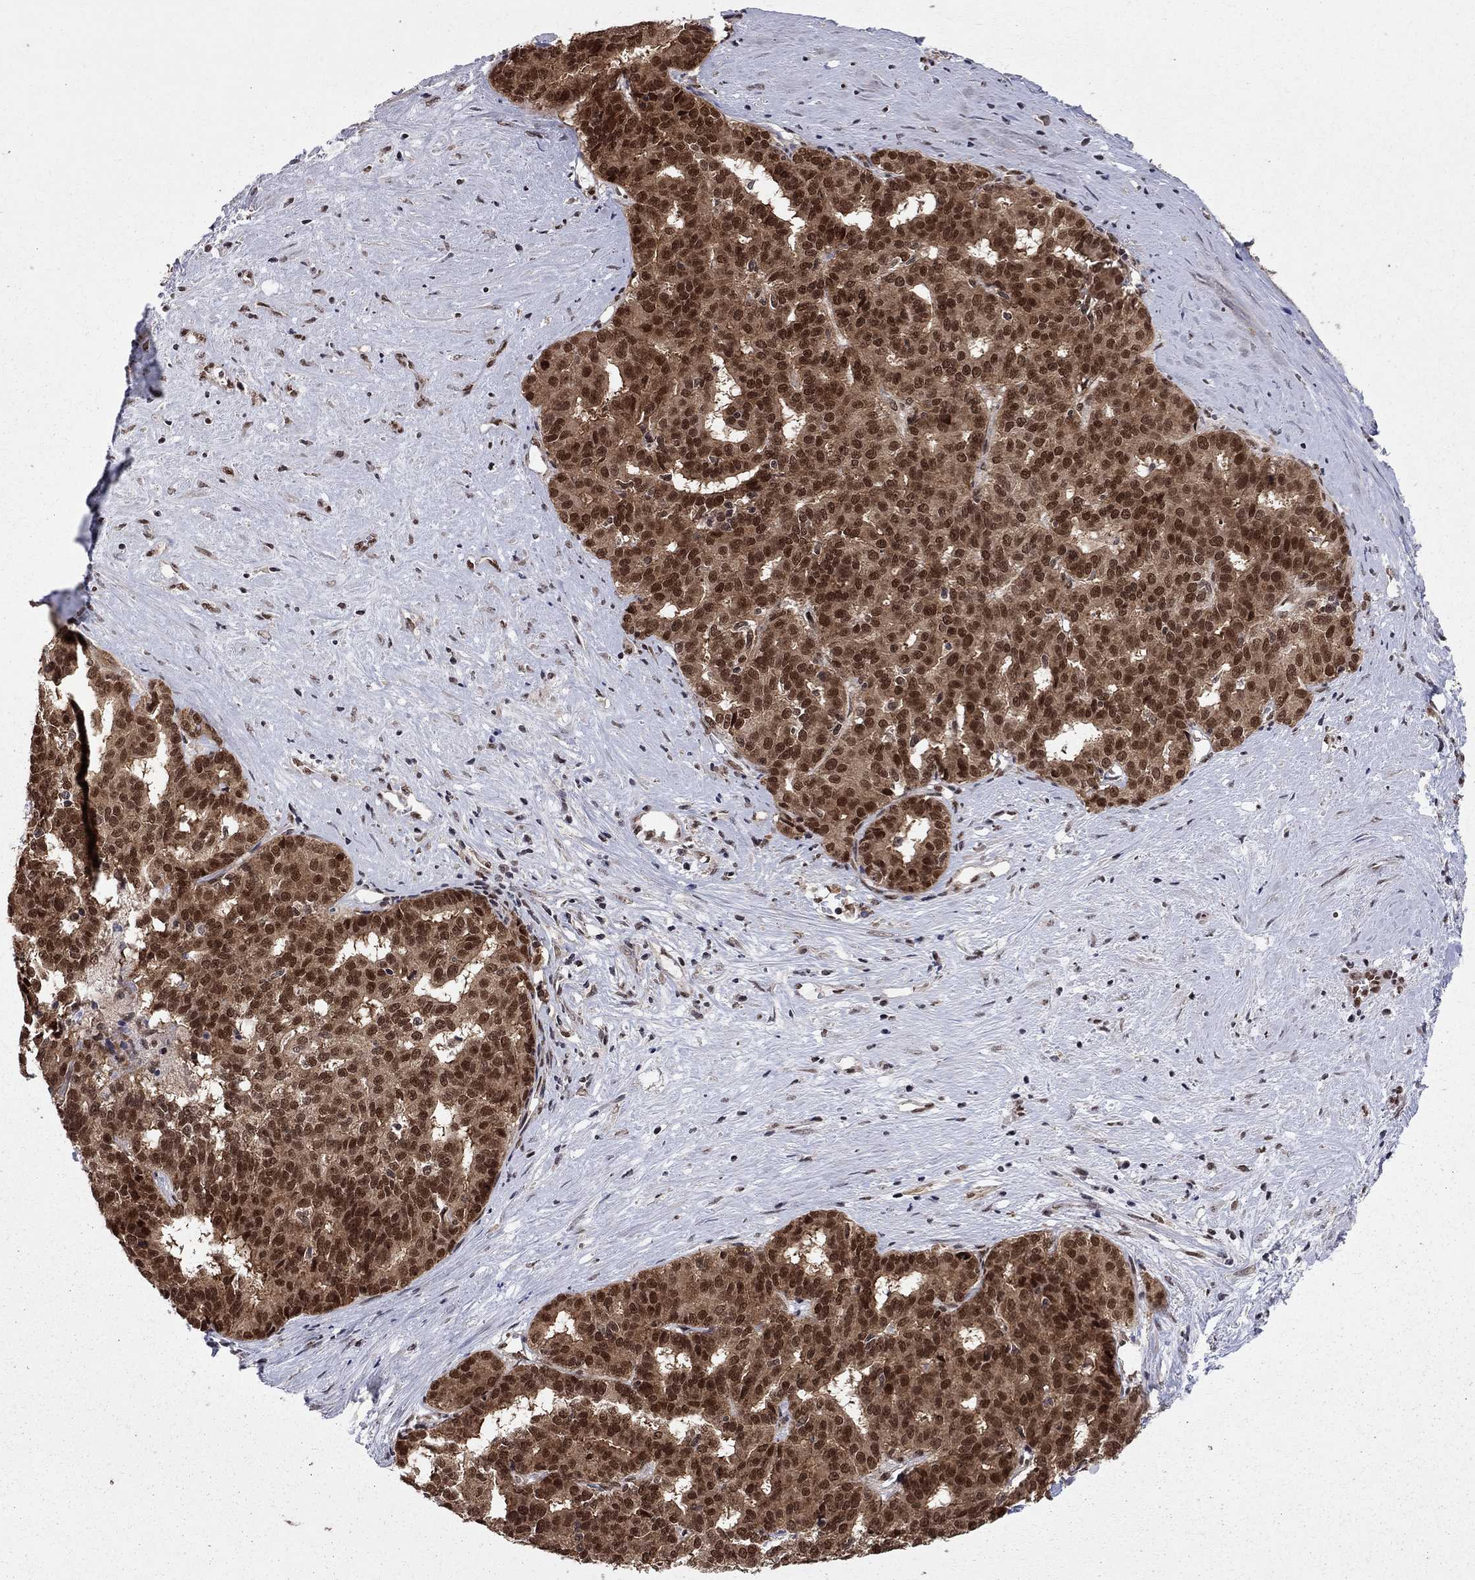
{"staining": {"intensity": "strong", "quantity": ">75%", "location": "cytoplasmic/membranous,nuclear"}, "tissue": "liver cancer", "cell_type": "Tumor cells", "image_type": "cancer", "snomed": [{"axis": "morphology", "description": "Cholangiocarcinoma"}, {"axis": "topography", "description": "Liver"}], "caption": "Strong cytoplasmic/membranous and nuclear expression for a protein is present in about >75% of tumor cells of liver cancer using IHC.", "gene": "SAP30L", "patient": {"sex": "female", "age": 47}}